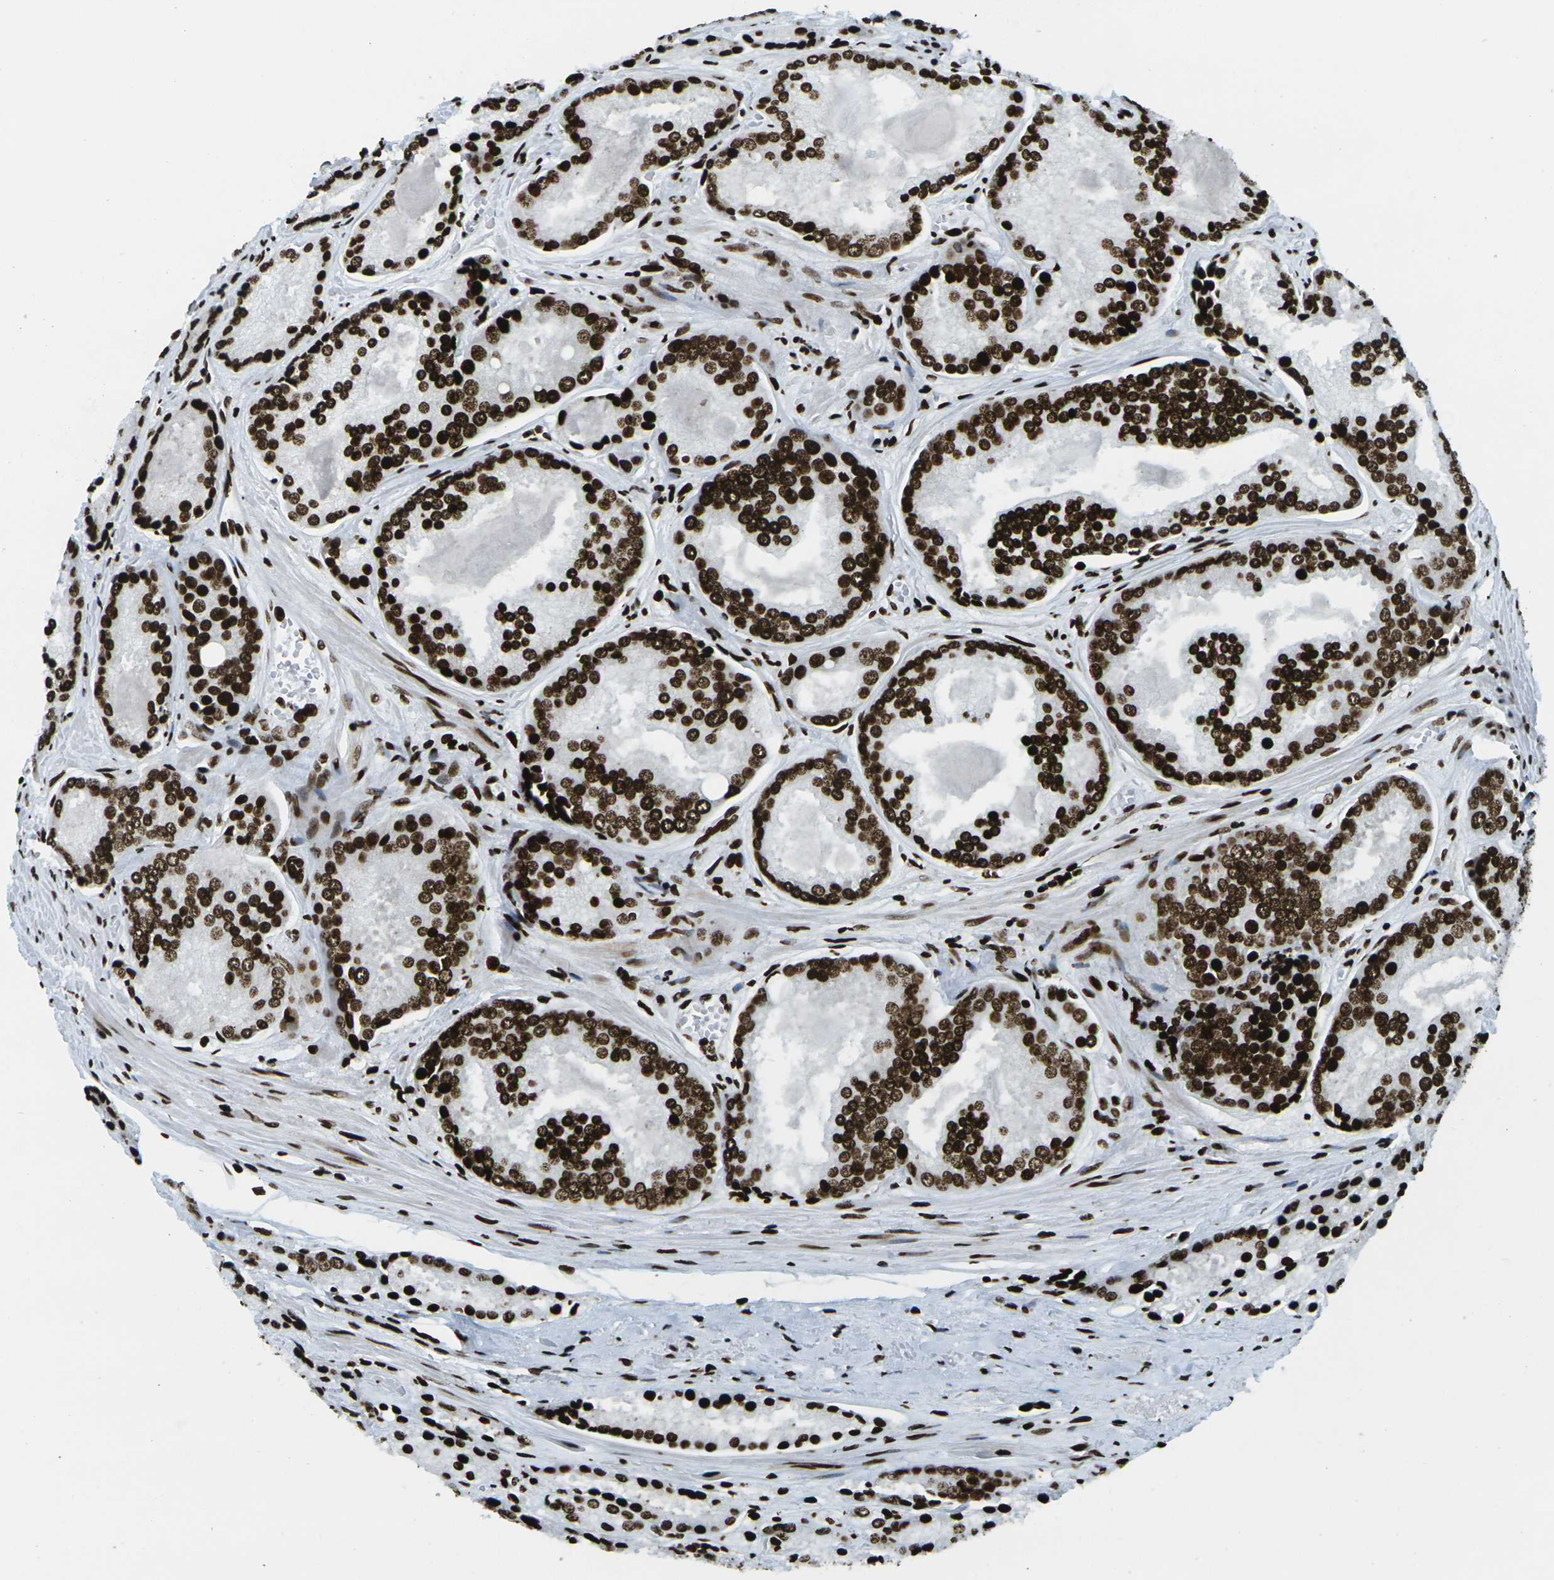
{"staining": {"intensity": "strong", "quantity": ">75%", "location": "nuclear"}, "tissue": "prostate cancer", "cell_type": "Tumor cells", "image_type": "cancer", "snomed": [{"axis": "morphology", "description": "Adenocarcinoma, Low grade"}, {"axis": "topography", "description": "Prostate"}], "caption": "The histopathology image shows immunohistochemical staining of prostate cancer (adenocarcinoma (low-grade)). There is strong nuclear staining is appreciated in about >75% of tumor cells.", "gene": "H3-3A", "patient": {"sex": "male", "age": 64}}